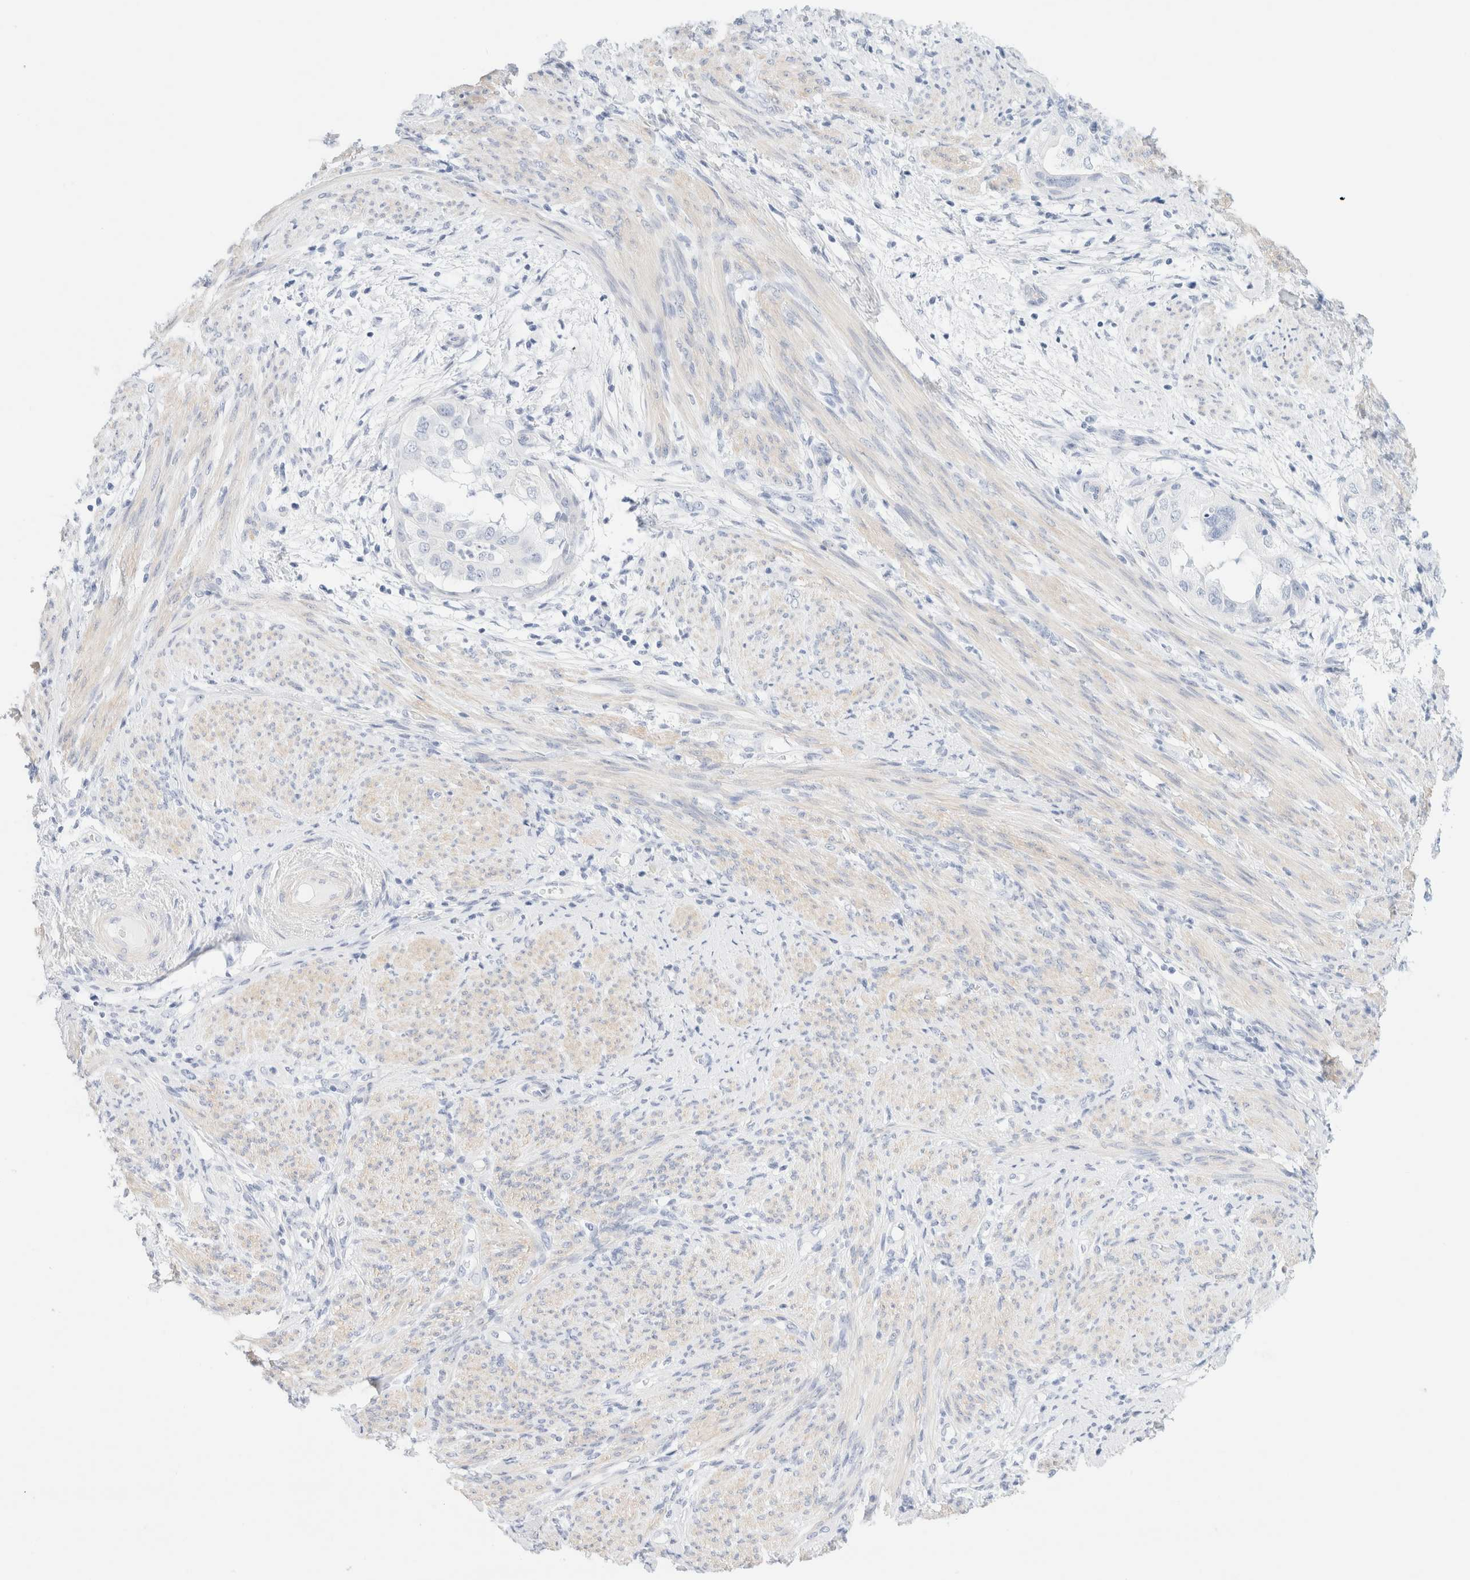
{"staining": {"intensity": "negative", "quantity": "none", "location": "none"}, "tissue": "endometrial cancer", "cell_type": "Tumor cells", "image_type": "cancer", "snomed": [{"axis": "morphology", "description": "Adenocarcinoma, NOS"}, {"axis": "topography", "description": "Endometrium"}], "caption": "The image exhibits no staining of tumor cells in endometrial cancer (adenocarcinoma).", "gene": "DPYS", "patient": {"sex": "female", "age": 85}}